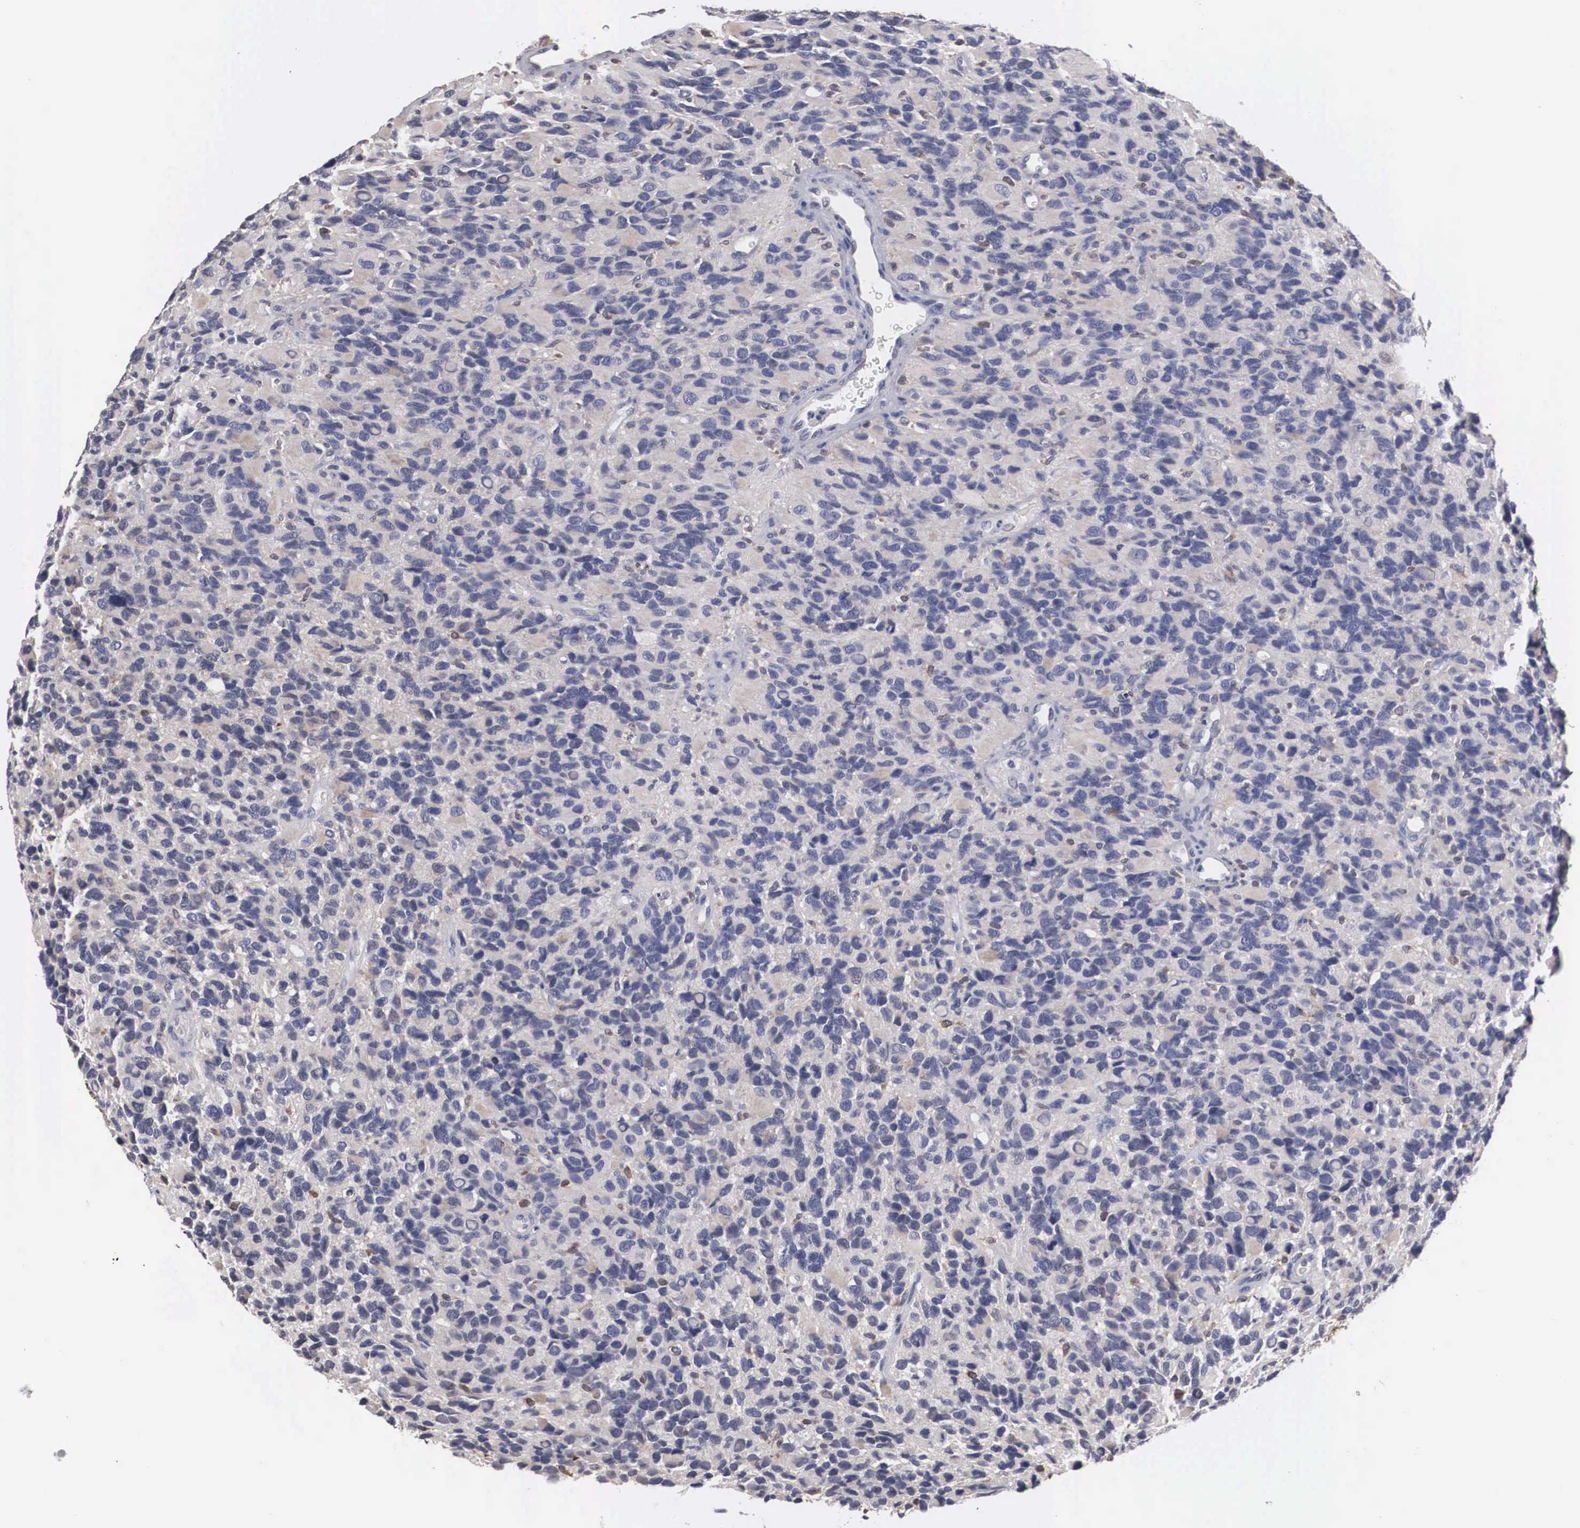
{"staining": {"intensity": "negative", "quantity": "none", "location": "none"}, "tissue": "glioma", "cell_type": "Tumor cells", "image_type": "cancer", "snomed": [{"axis": "morphology", "description": "Glioma, malignant, High grade"}, {"axis": "topography", "description": "Brain"}], "caption": "Immunohistochemical staining of human high-grade glioma (malignant) shows no significant expression in tumor cells. (Immunohistochemistry, brightfield microscopy, high magnification).", "gene": "HMOX1", "patient": {"sex": "male", "age": 77}}